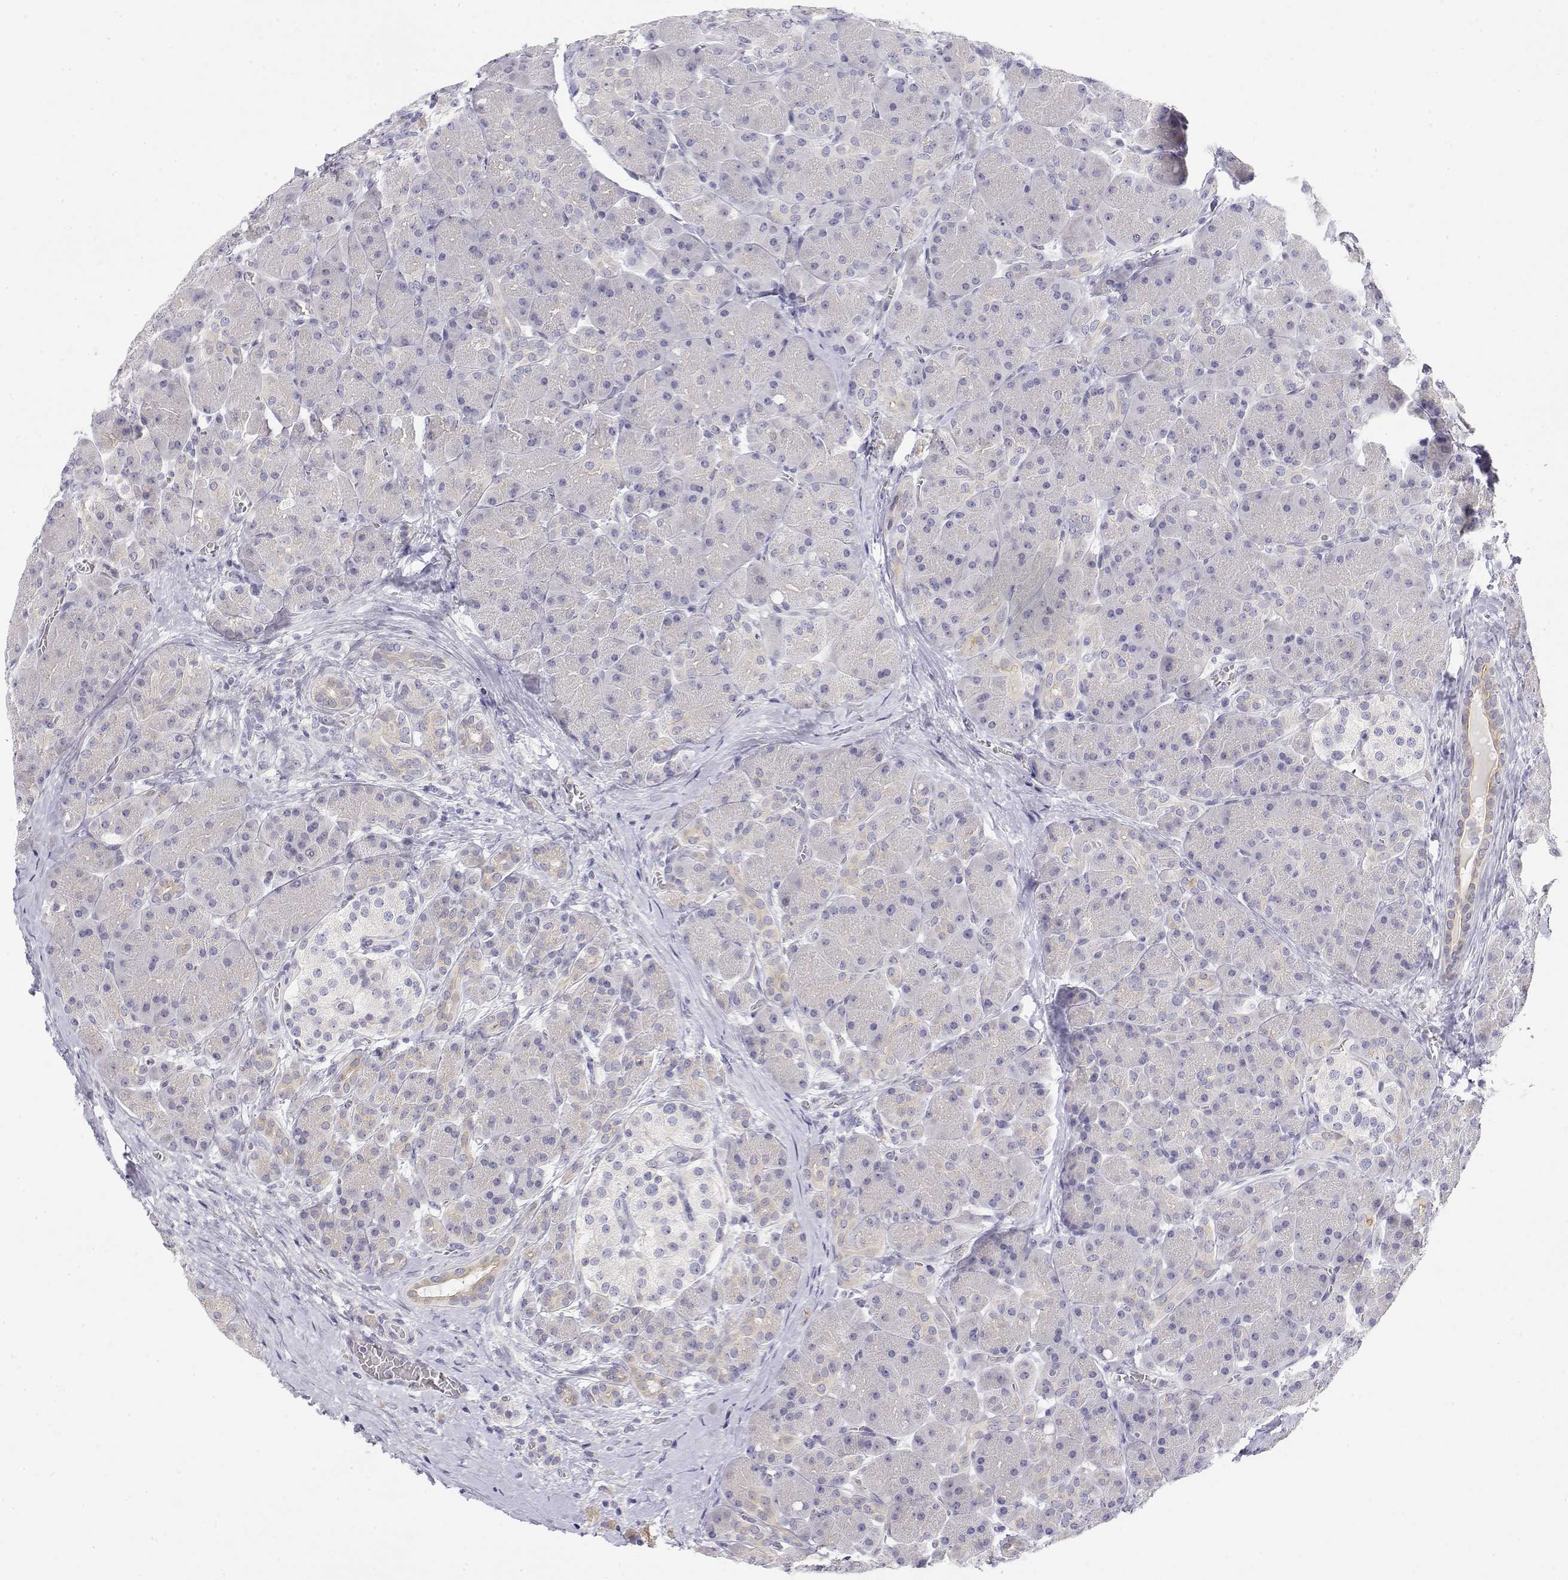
{"staining": {"intensity": "negative", "quantity": "none", "location": "none"}, "tissue": "pancreas", "cell_type": "Exocrine glandular cells", "image_type": "normal", "snomed": [{"axis": "morphology", "description": "Normal tissue, NOS"}, {"axis": "topography", "description": "Pancreas"}], "caption": "Immunohistochemistry (IHC) image of normal pancreas: pancreas stained with DAB demonstrates no significant protein positivity in exocrine glandular cells.", "gene": "MISP", "patient": {"sex": "male", "age": 55}}